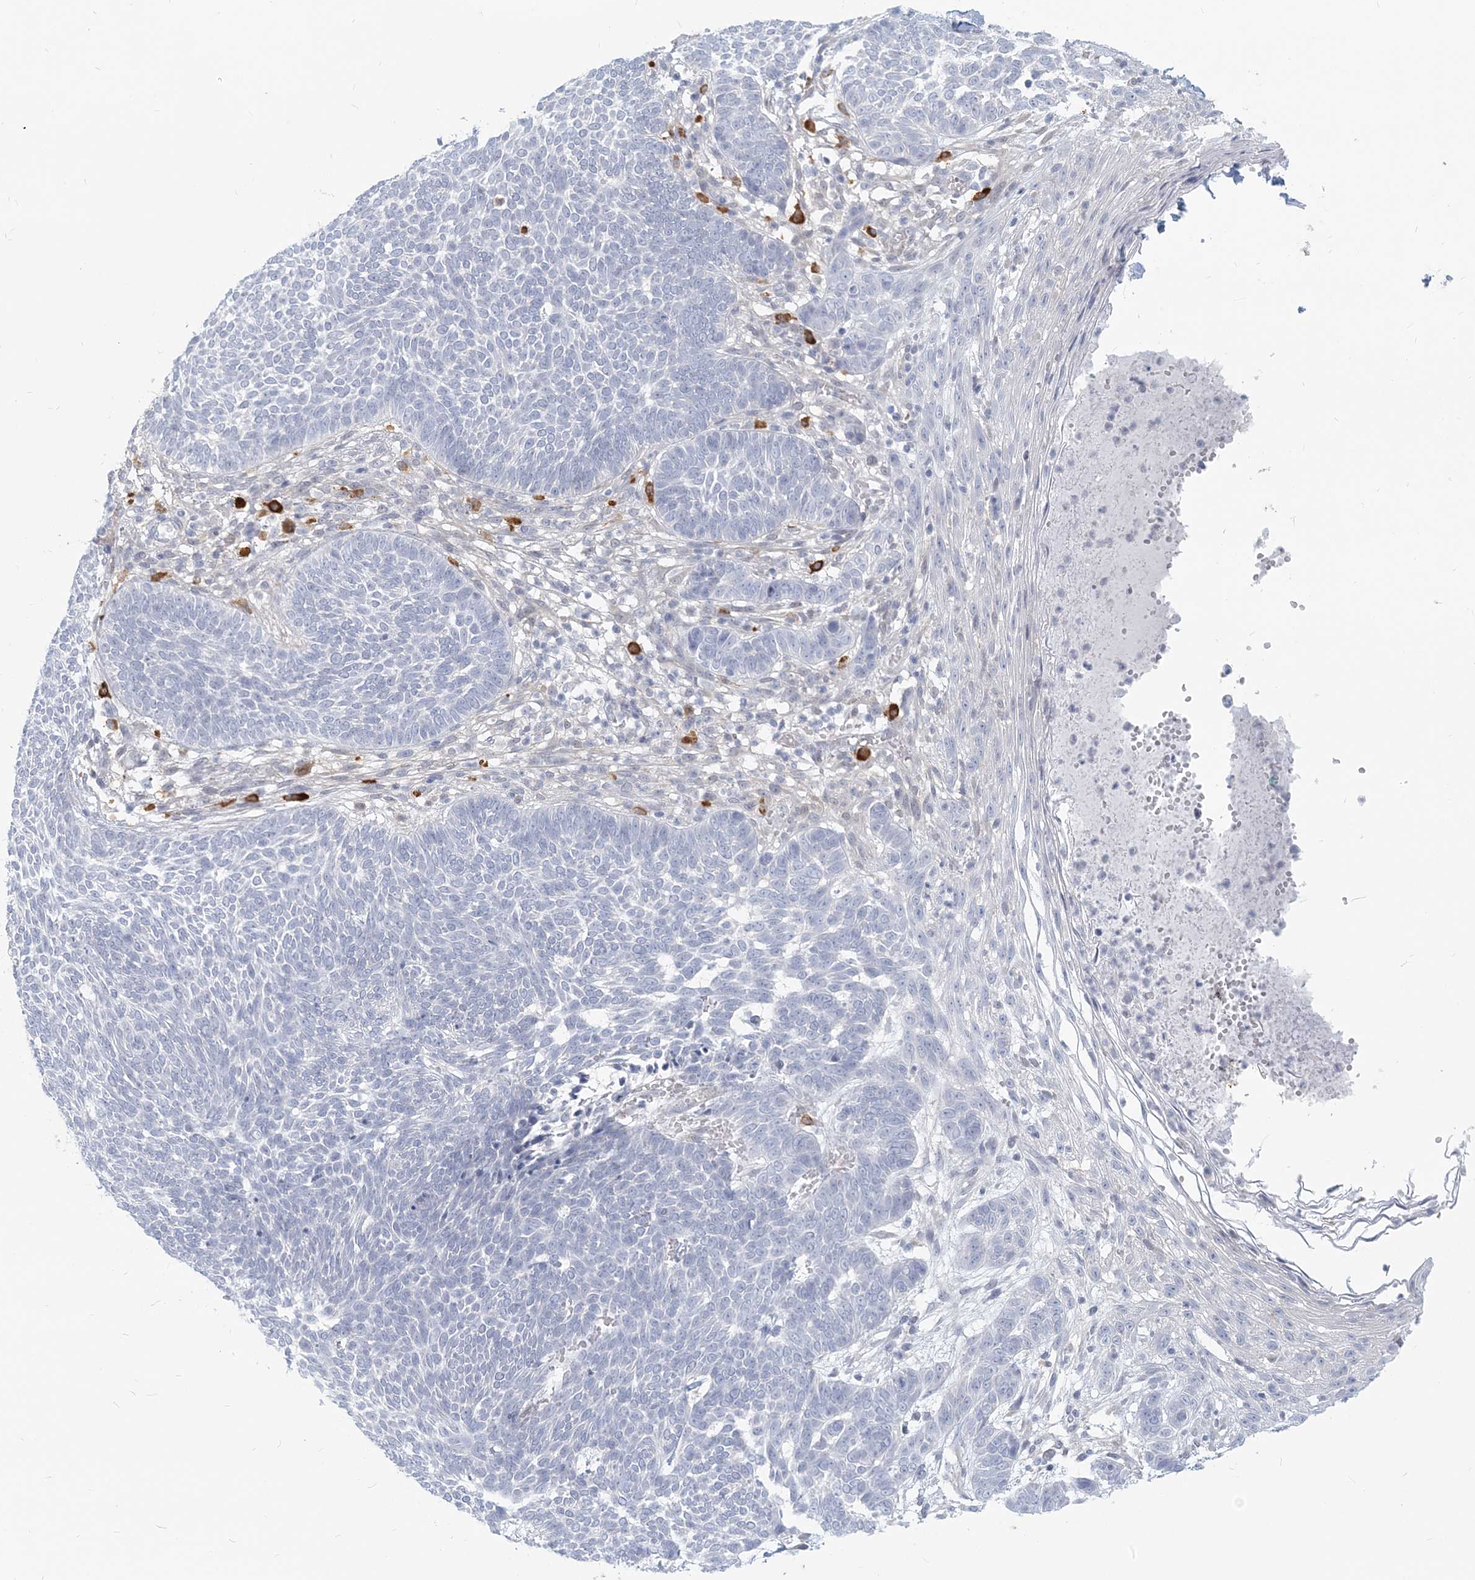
{"staining": {"intensity": "negative", "quantity": "none", "location": "none"}, "tissue": "skin cancer", "cell_type": "Tumor cells", "image_type": "cancer", "snomed": [{"axis": "morphology", "description": "Normal tissue, NOS"}, {"axis": "morphology", "description": "Basal cell carcinoma"}, {"axis": "topography", "description": "Skin"}], "caption": "Immunohistochemical staining of basal cell carcinoma (skin) demonstrates no significant staining in tumor cells.", "gene": "GMPPA", "patient": {"sex": "male", "age": 64}}